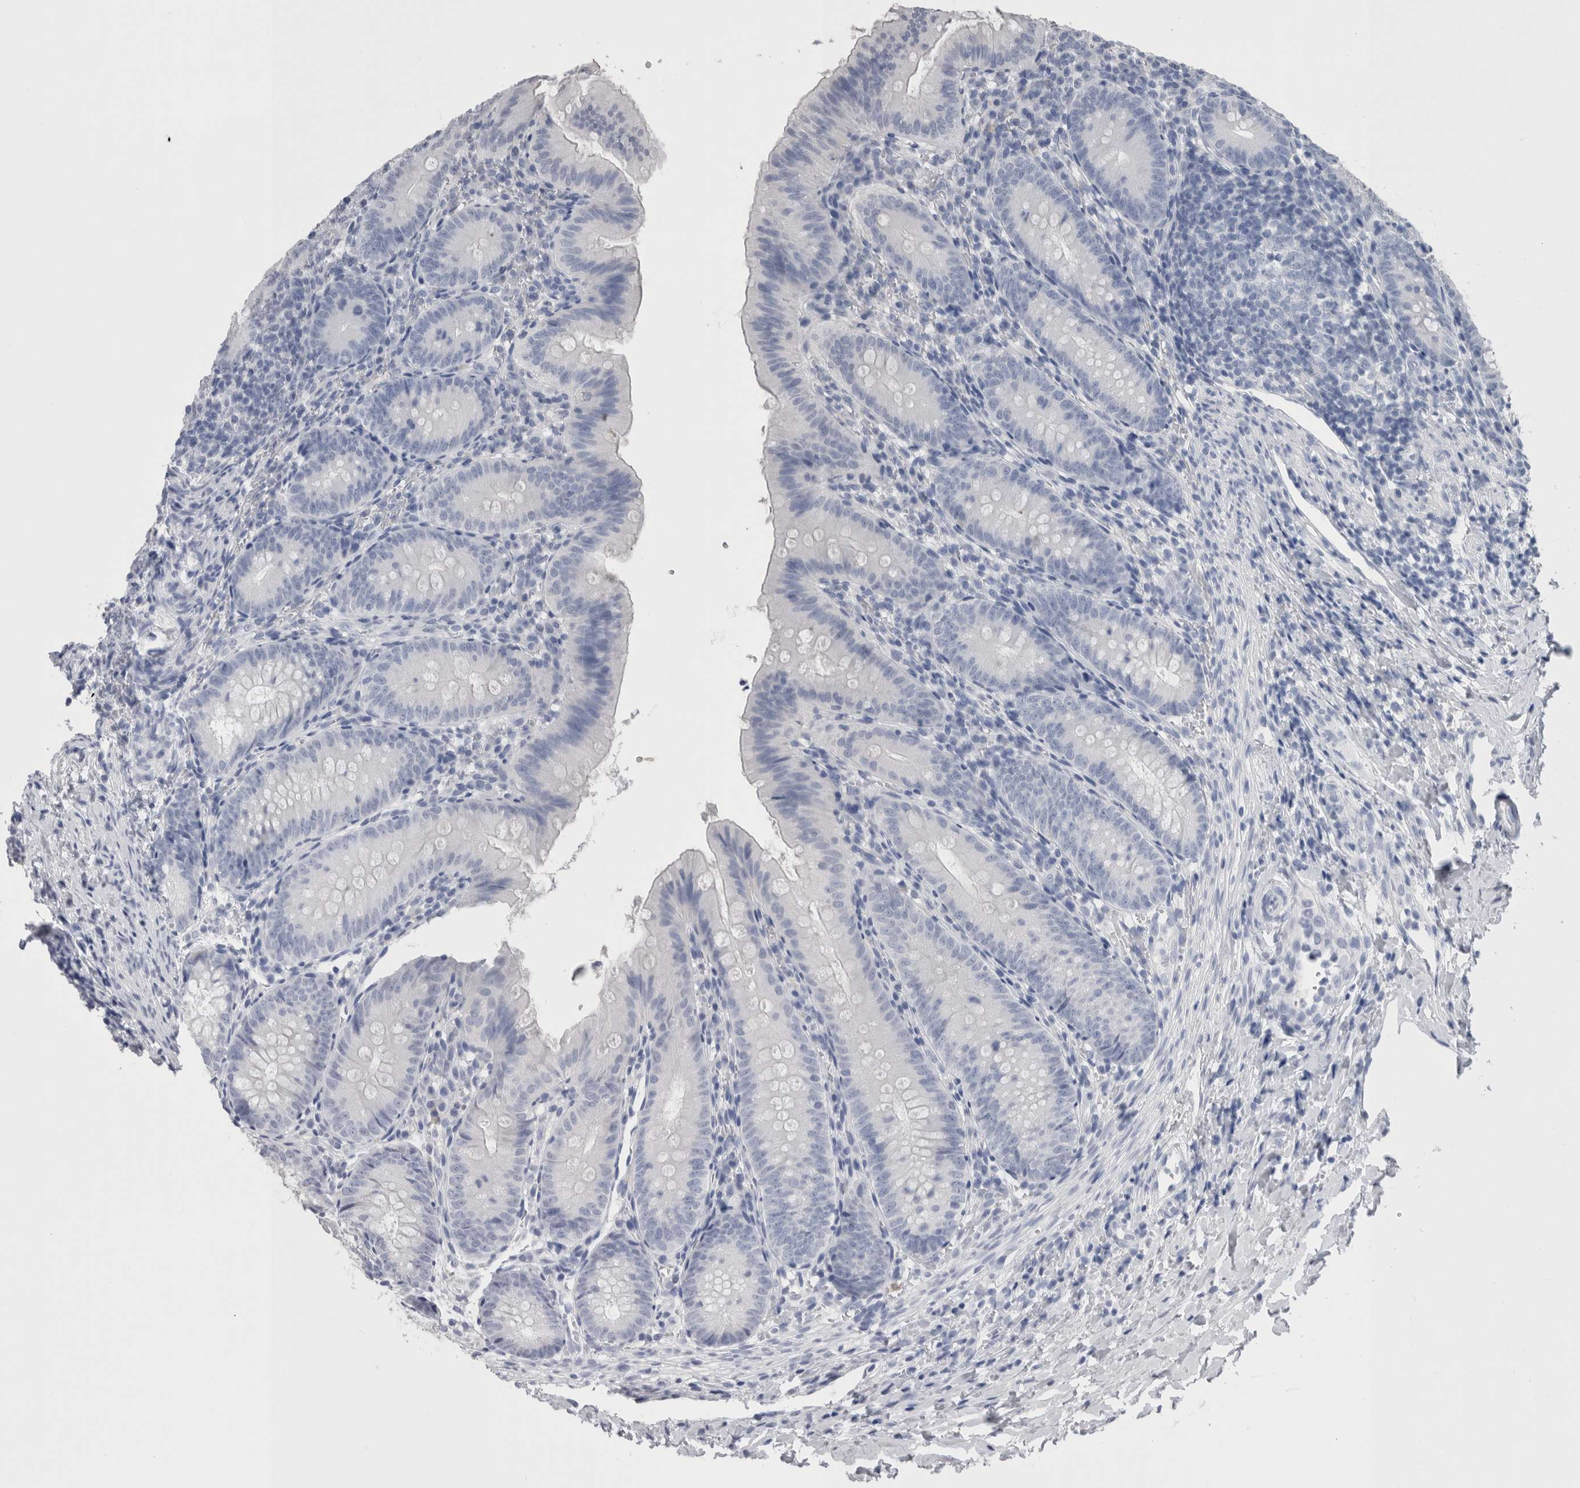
{"staining": {"intensity": "negative", "quantity": "none", "location": "none"}, "tissue": "appendix", "cell_type": "Glandular cells", "image_type": "normal", "snomed": [{"axis": "morphology", "description": "Normal tissue, NOS"}, {"axis": "topography", "description": "Appendix"}], "caption": "This is an immunohistochemistry image of benign human appendix. There is no positivity in glandular cells.", "gene": "CA8", "patient": {"sex": "male", "age": 1}}